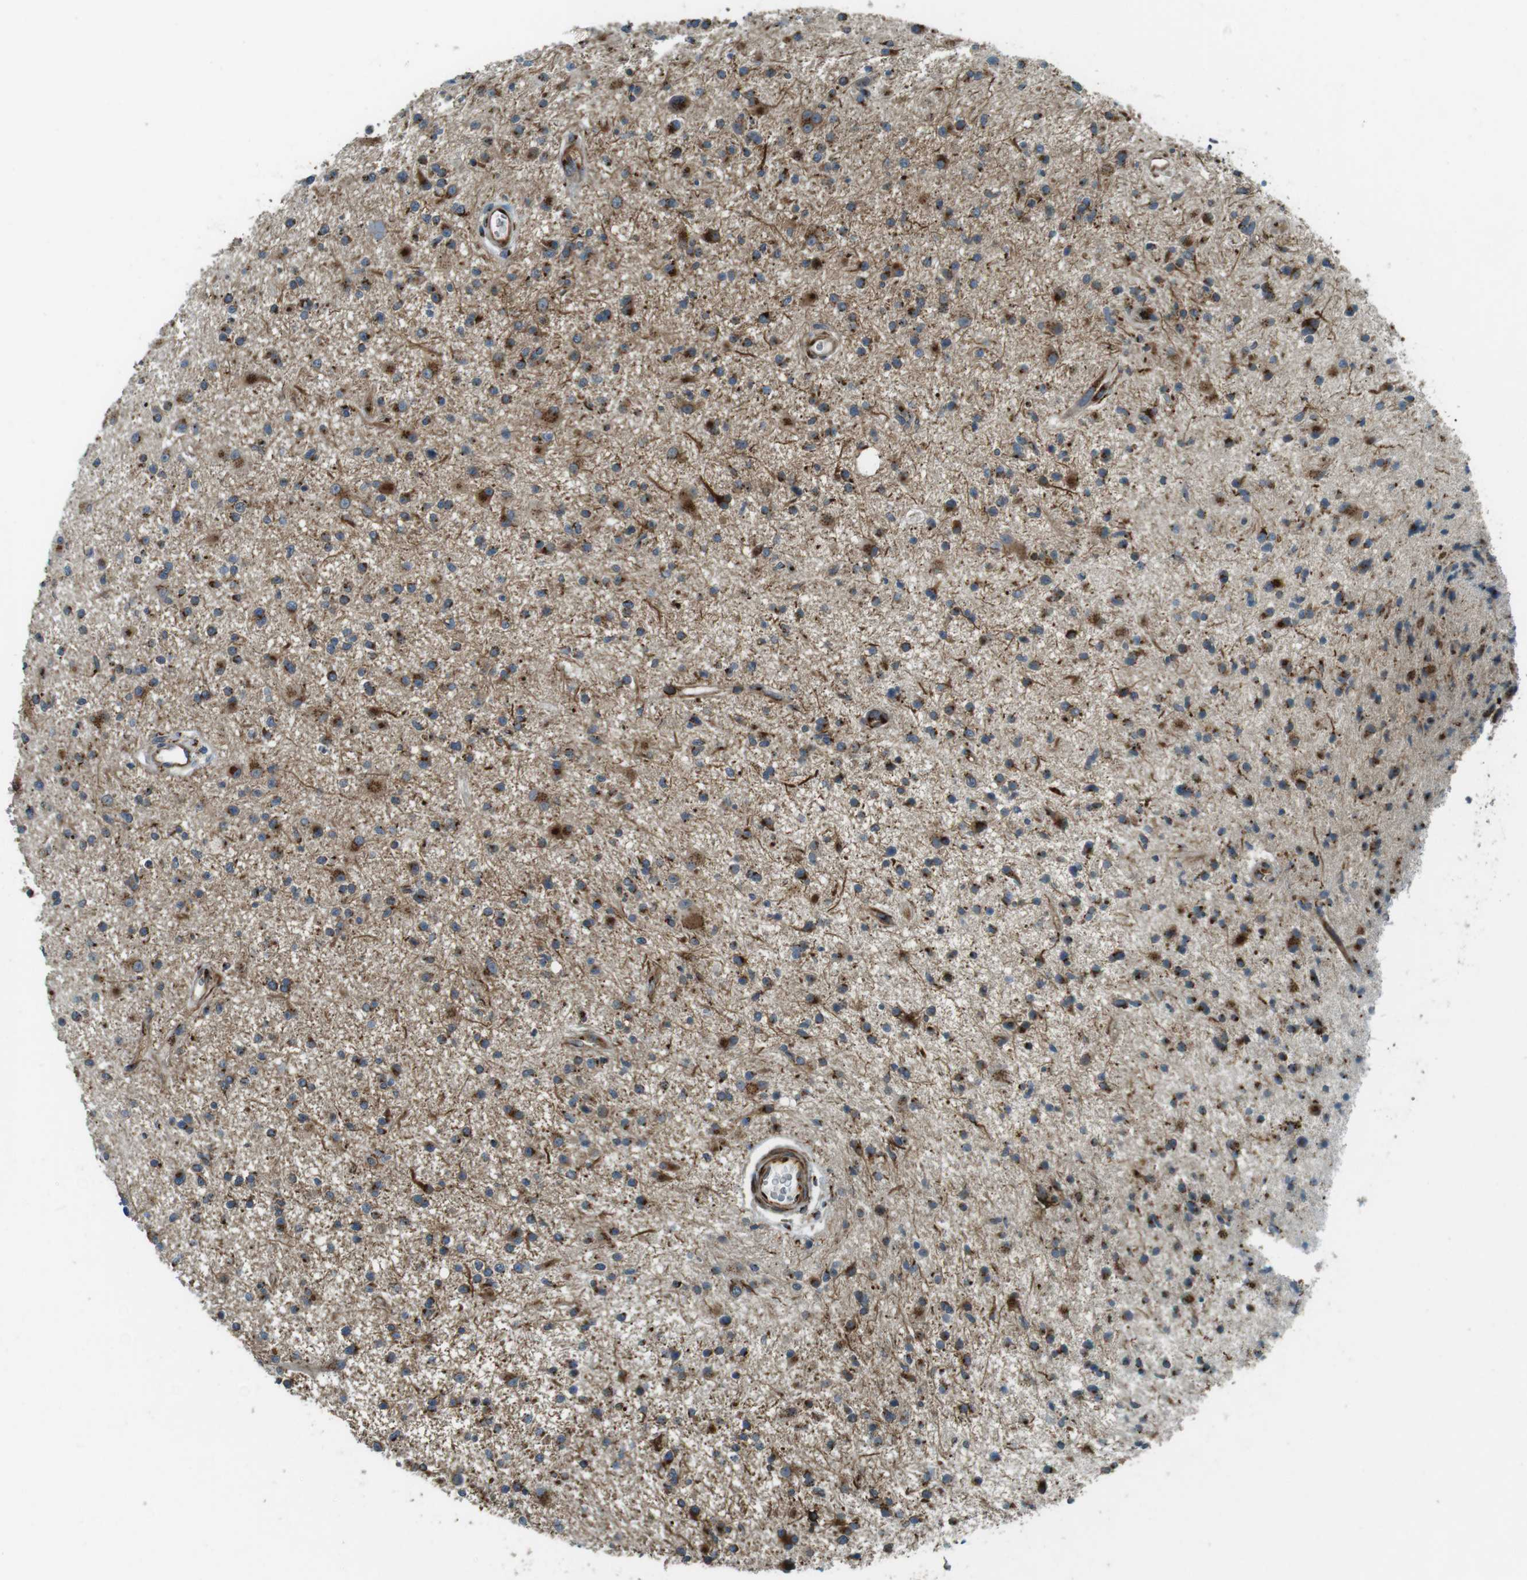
{"staining": {"intensity": "moderate", "quantity": ">75%", "location": "cytoplasmic/membranous"}, "tissue": "glioma", "cell_type": "Tumor cells", "image_type": "cancer", "snomed": [{"axis": "morphology", "description": "Glioma, malignant, High grade"}, {"axis": "topography", "description": "Brain"}], "caption": "Moderate cytoplasmic/membranous protein staining is seen in approximately >75% of tumor cells in glioma. Immunohistochemistry (ihc) stains the protein in brown and the nuclei are stained blue.", "gene": "TMEM115", "patient": {"sex": "male", "age": 33}}